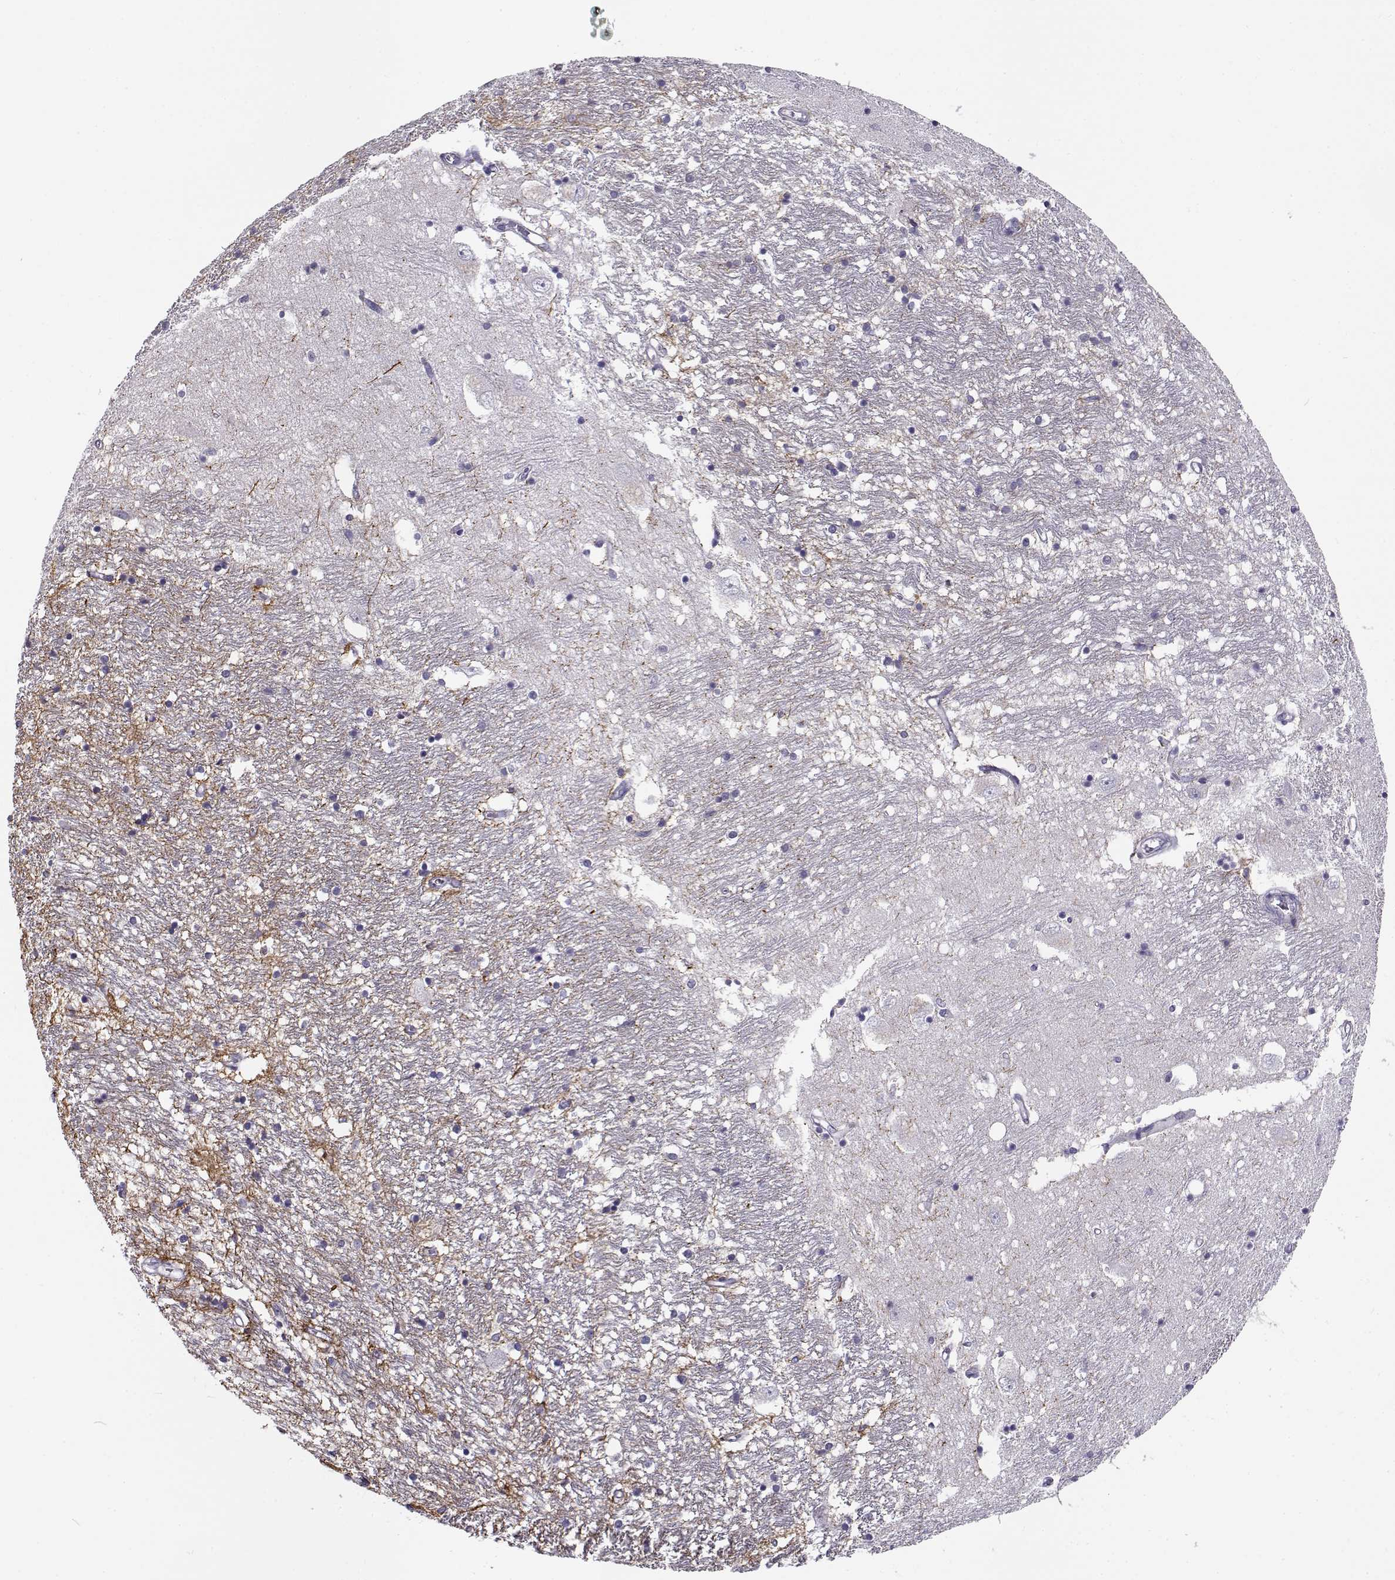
{"staining": {"intensity": "strong", "quantity": "<25%", "location": "cytoplasmic/membranous"}, "tissue": "caudate", "cell_type": "Glial cells", "image_type": "normal", "snomed": [{"axis": "morphology", "description": "Normal tissue, NOS"}, {"axis": "topography", "description": "Lateral ventricle wall"}], "caption": "IHC micrograph of benign caudate: caudate stained using immunohistochemistry demonstrates medium levels of strong protein expression localized specifically in the cytoplasmic/membranous of glial cells, appearing as a cytoplasmic/membranous brown color.", "gene": "NPW", "patient": {"sex": "female", "age": 71}}